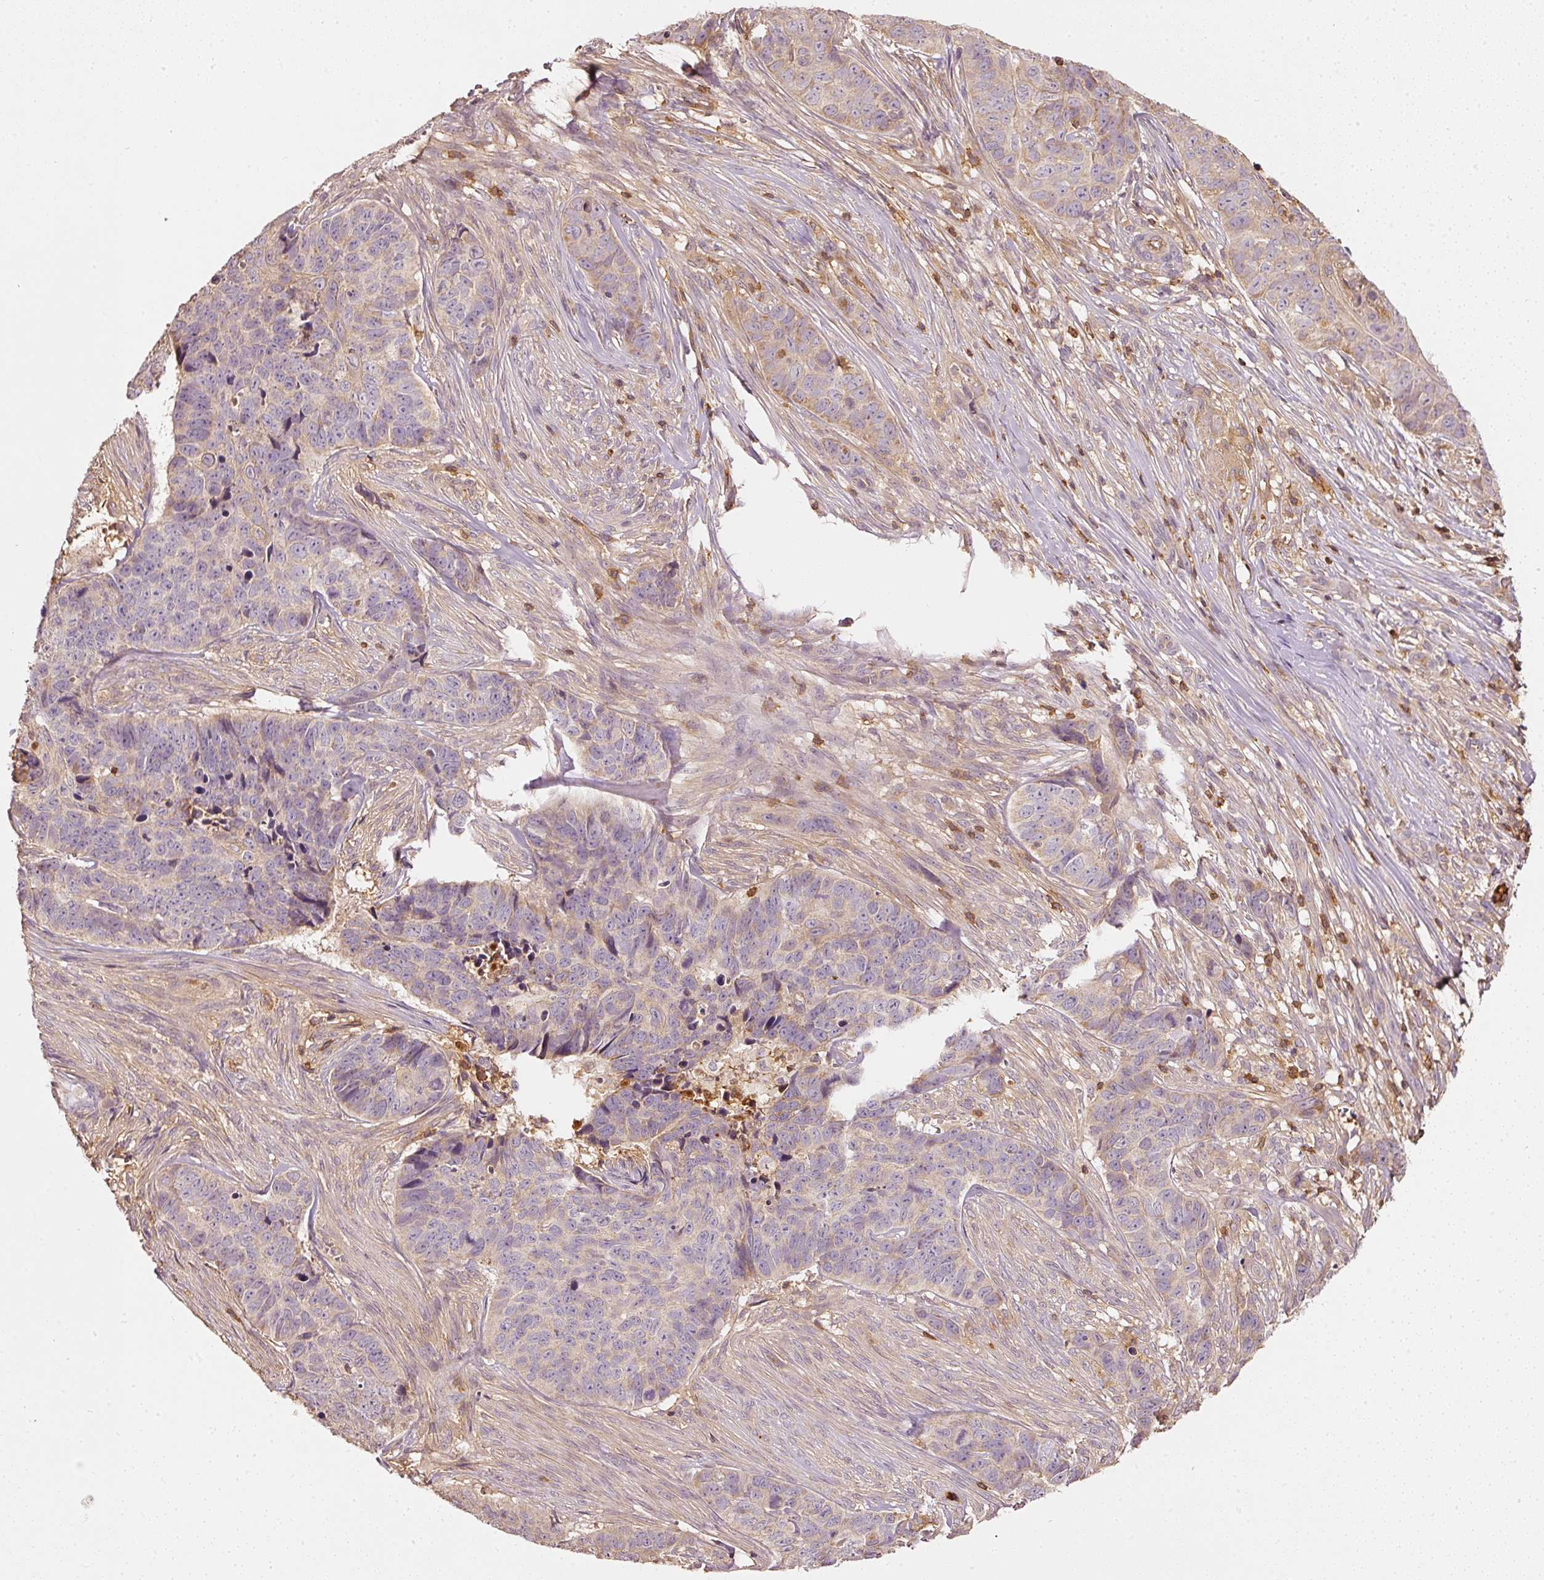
{"staining": {"intensity": "weak", "quantity": "25%-75%", "location": "cytoplasmic/membranous"}, "tissue": "skin cancer", "cell_type": "Tumor cells", "image_type": "cancer", "snomed": [{"axis": "morphology", "description": "Basal cell carcinoma"}, {"axis": "topography", "description": "Skin"}], "caption": "Immunohistochemical staining of basal cell carcinoma (skin) demonstrates low levels of weak cytoplasmic/membranous protein expression in approximately 25%-75% of tumor cells. The protein of interest is shown in brown color, while the nuclei are stained blue.", "gene": "EVL", "patient": {"sex": "female", "age": 82}}